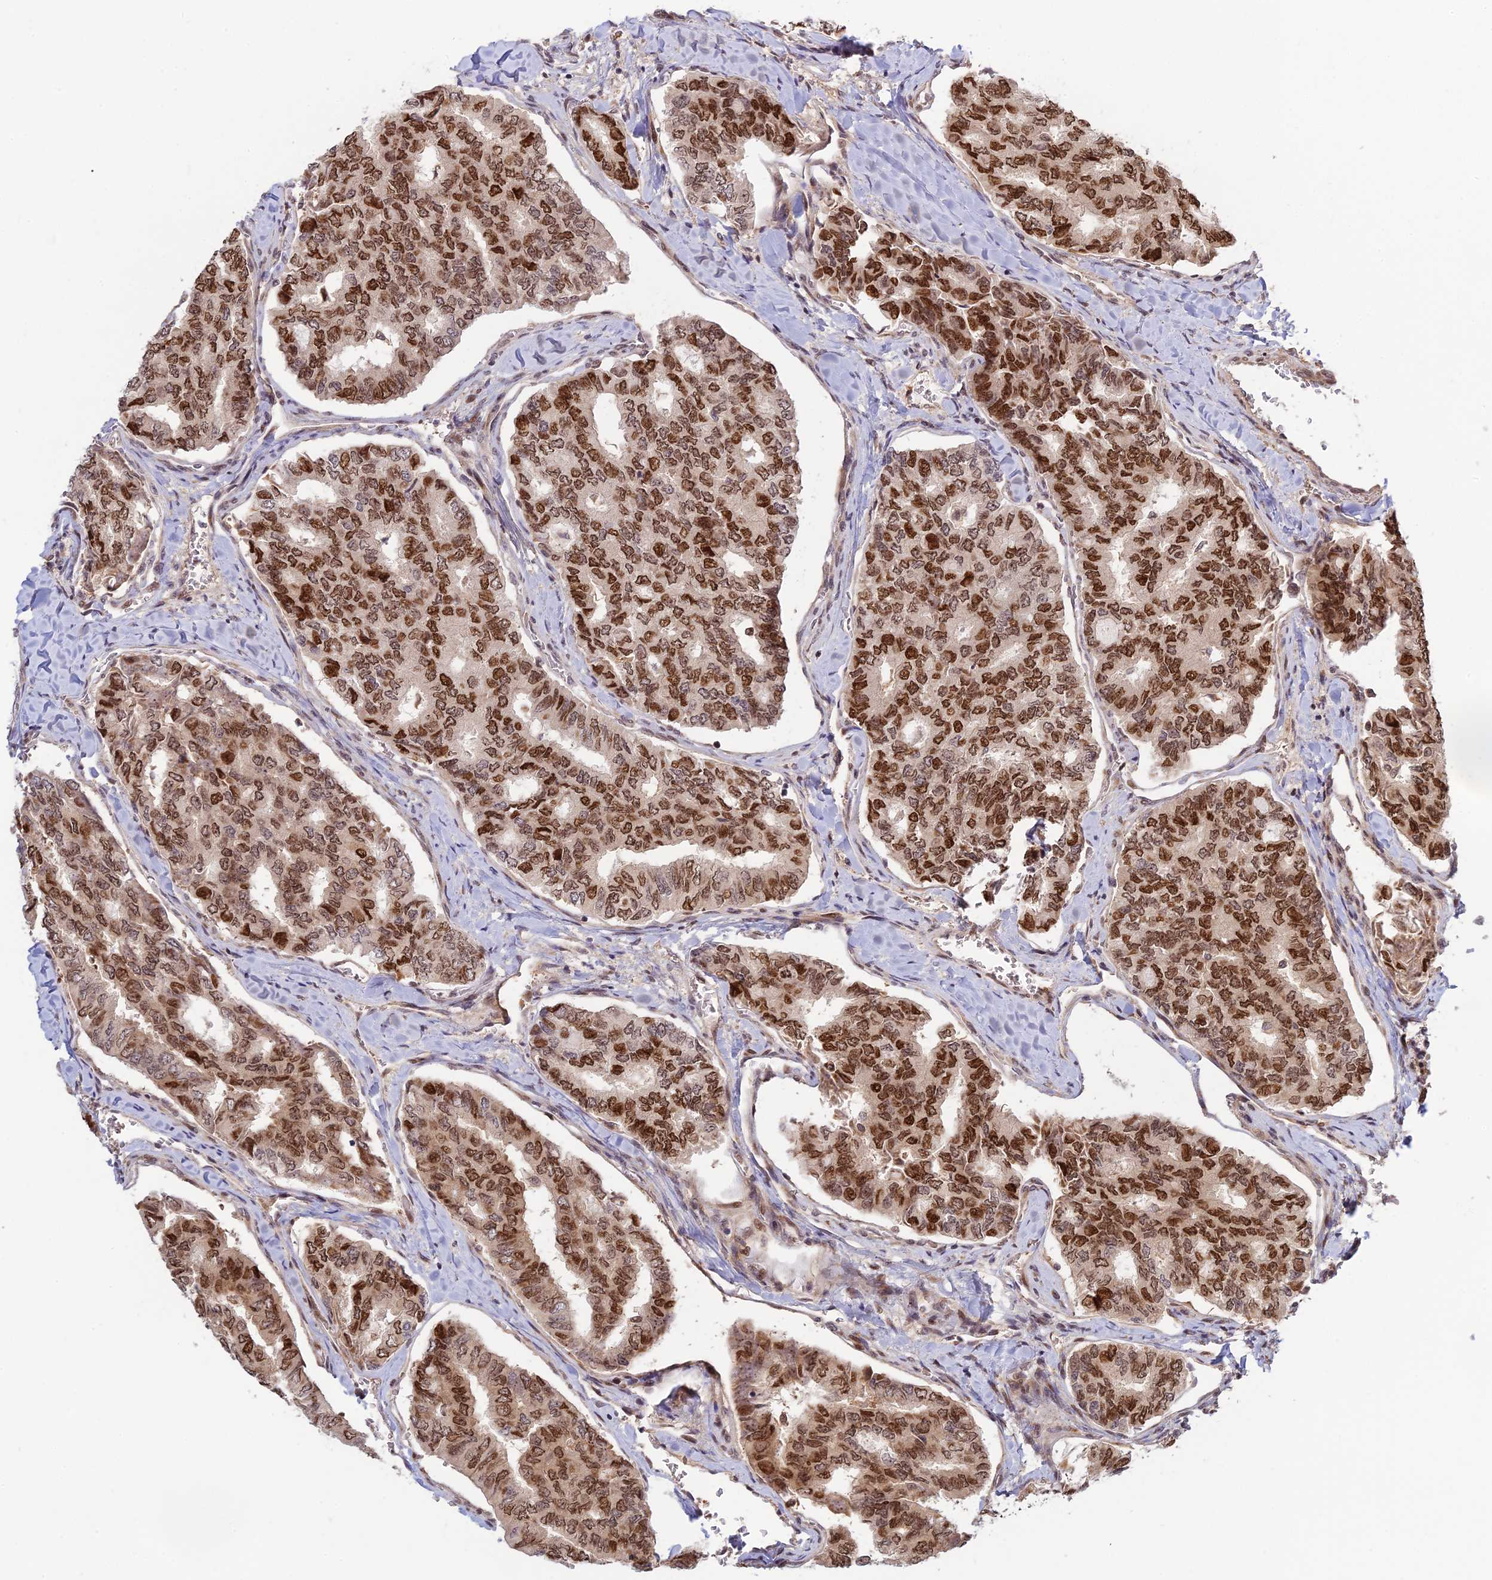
{"staining": {"intensity": "strong", "quantity": ">75%", "location": "nuclear"}, "tissue": "thyroid cancer", "cell_type": "Tumor cells", "image_type": "cancer", "snomed": [{"axis": "morphology", "description": "Papillary adenocarcinoma, NOS"}, {"axis": "topography", "description": "Thyroid gland"}], "caption": "Papillary adenocarcinoma (thyroid) tissue exhibits strong nuclear staining in about >75% of tumor cells, visualized by immunohistochemistry.", "gene": "UFSP2", "patient": {"sex": "female", "age": 35}}